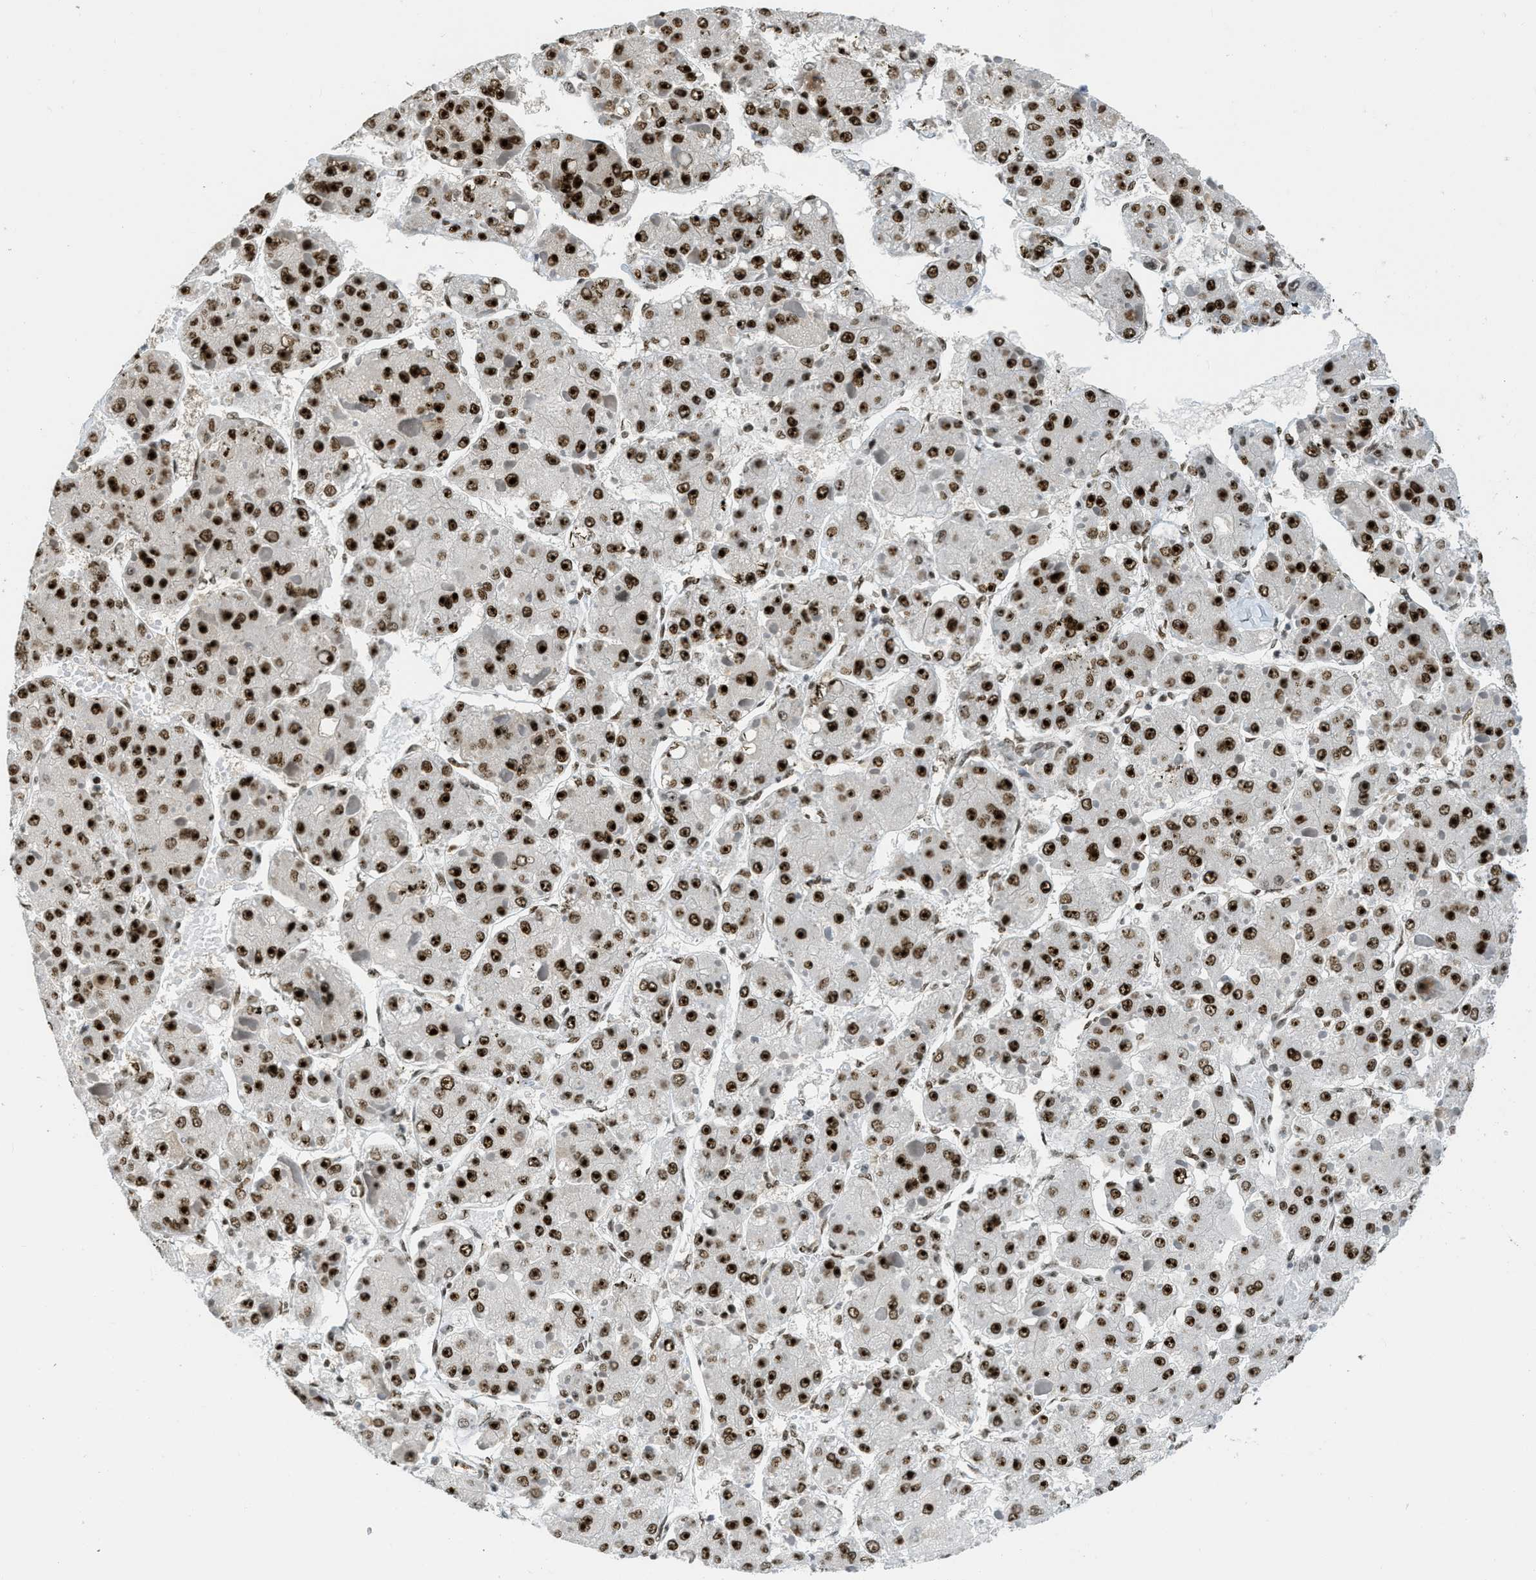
{"staining": {"intensity": "strong", "quantity": ">75%", "location": "nuclear"}, "tissue": "liver cancer", "cell_type": "Tumor cells", "image_type": "cancer", "snomed": [{"axis": "morphology", "description": "Carcinoma, Hepatocellular, NOS"}, {"axis": "topography", "description": "Liver"}], "caption": "Liver hepatocellular carcinoma stained for a protein exhibits strong nuclear positivity in tumor cells.", "gene": "URB1", "patient": {"sex": "female", "age": 73}}